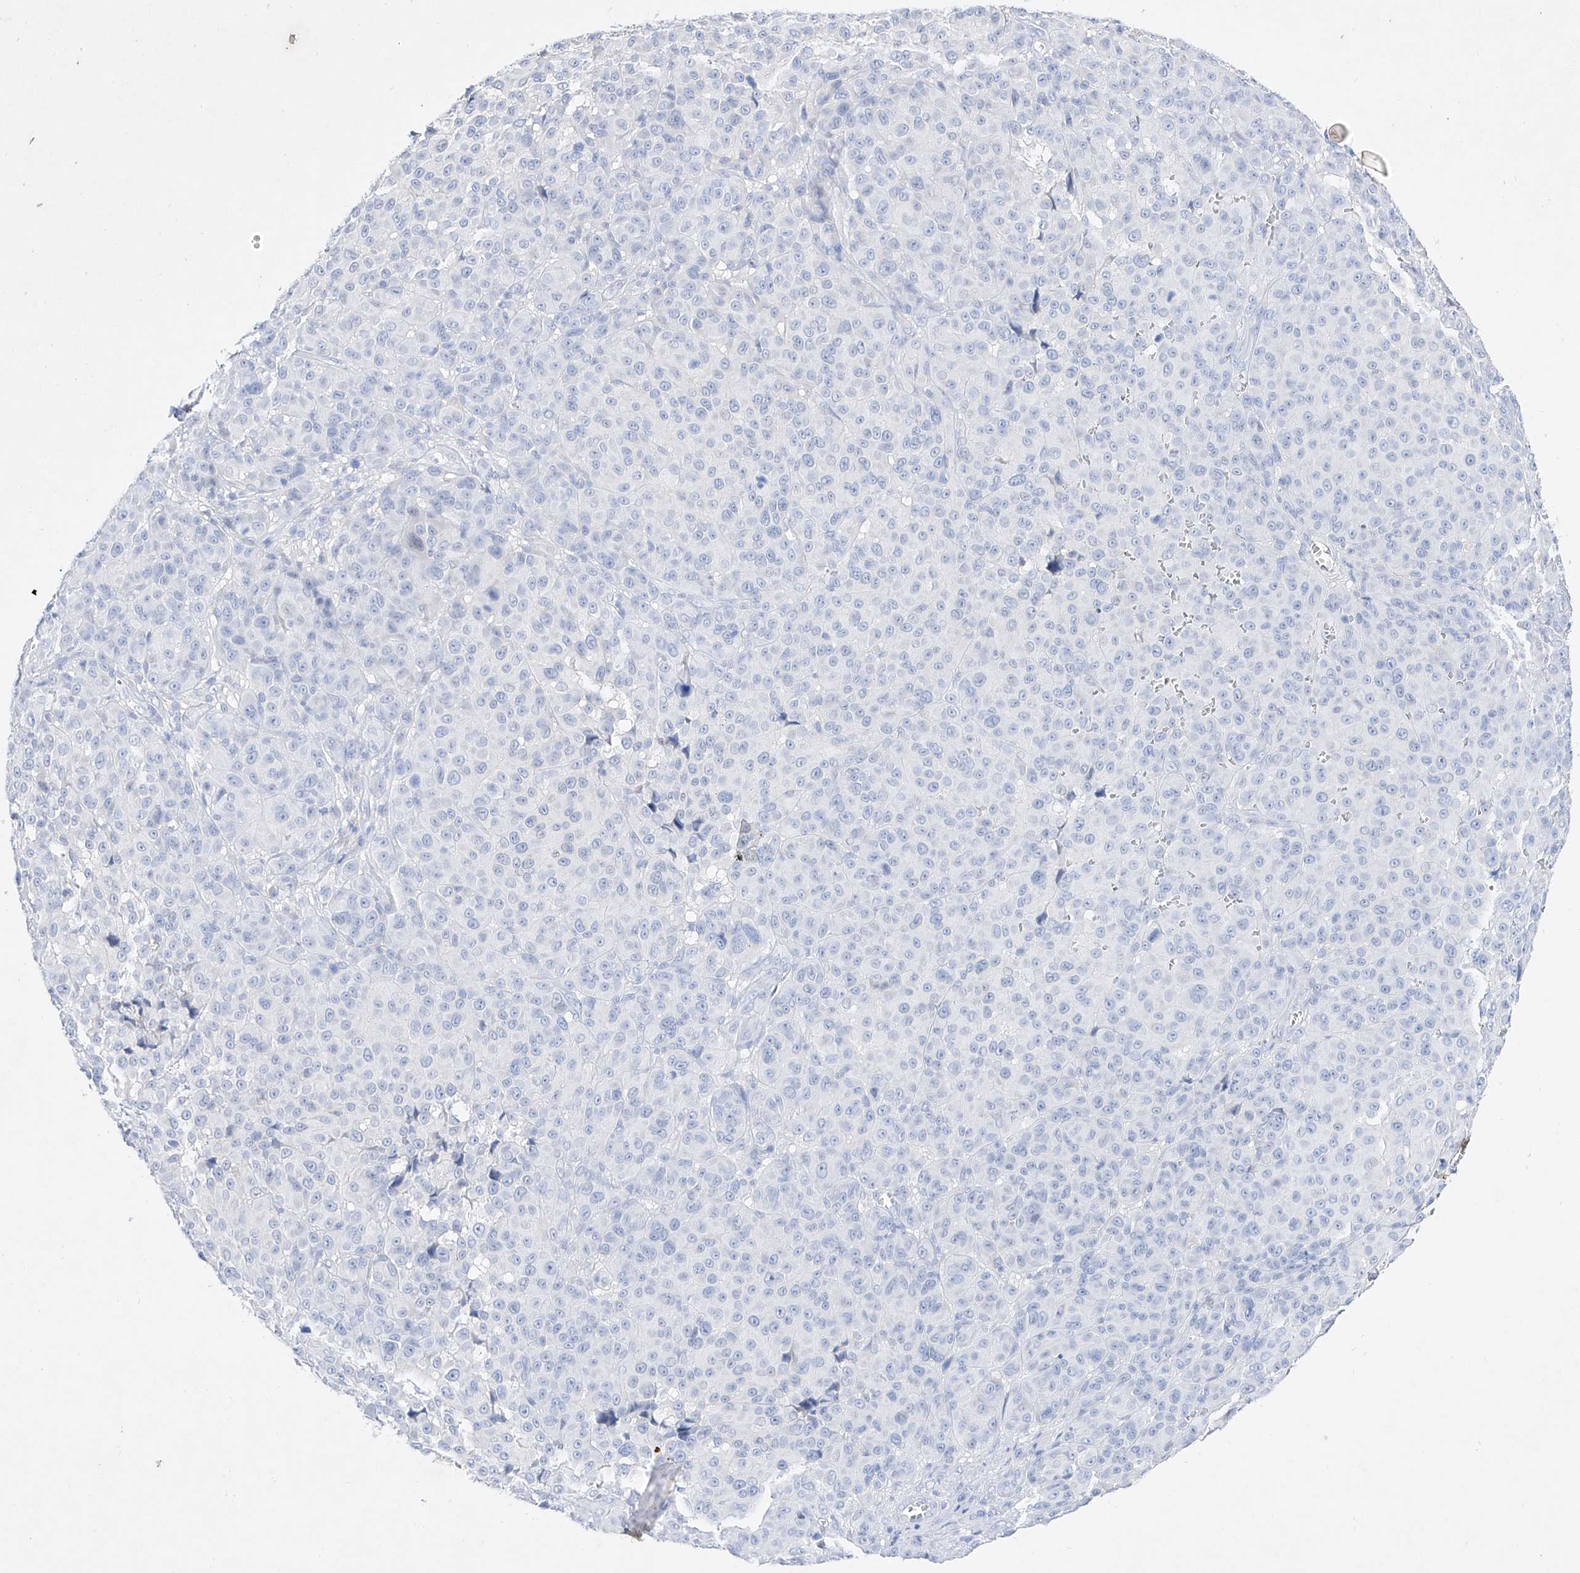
{"staining": {"intensity": "negative", "quantity": "none", "location": "none"}, "tissue": "melanoma", "cell_type": "Tumor cells", "image_type": "cancer", "snomed": [{"axis": "morphology", "description": "Malignant melanoma, NOS"}, {"axis": "topography", "description": "Skin"}], "caption": "Human malignant melanoma stained for a protein using IHC demonstrates no staining in tumor cells.", "gene": "TM7SF2", "patient": {"sex": "male", "age": 73}}